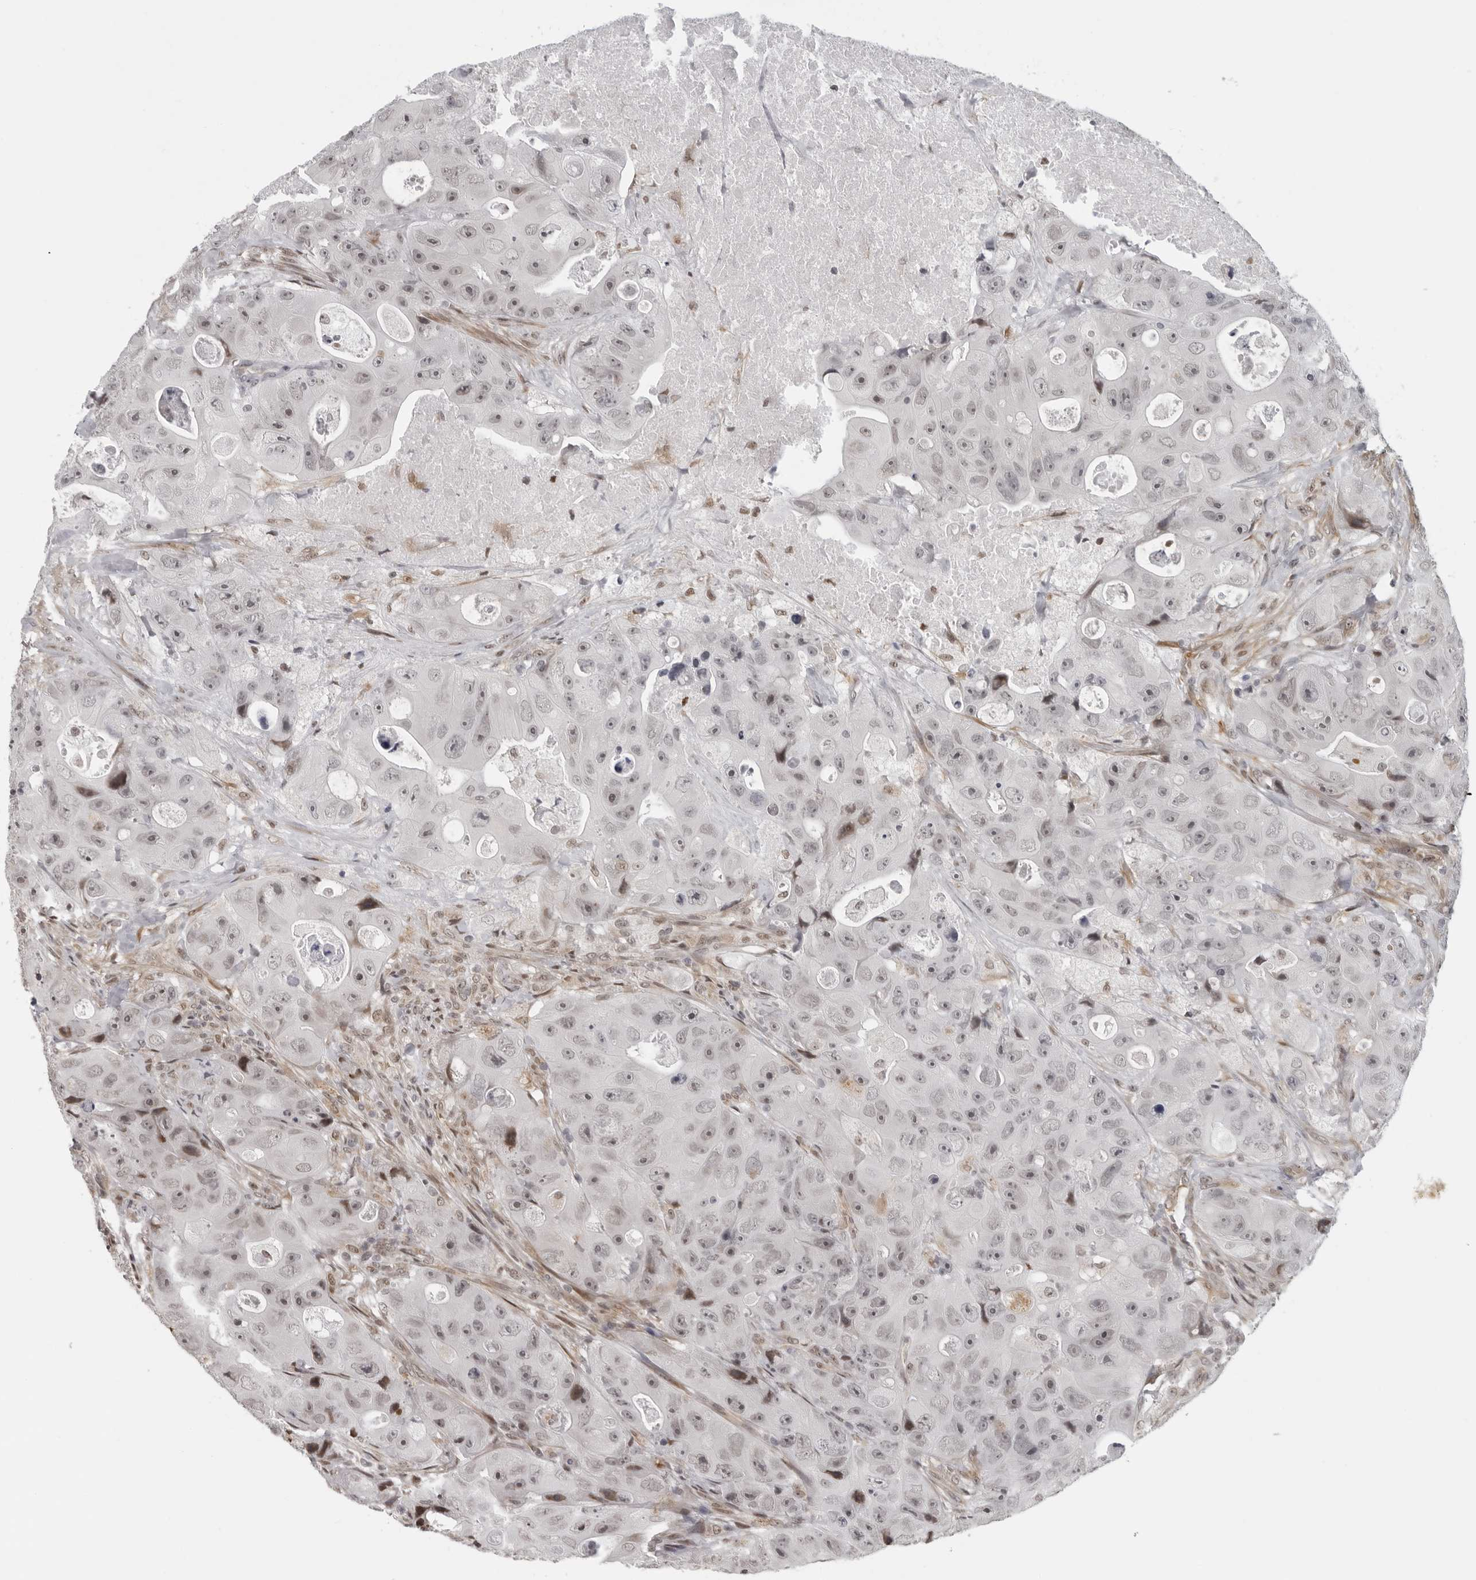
{"staining": {"intensity": "weak", "quantity": "<25%", "location": "nuclear"}, "tissue": "colorectal cancer", "cell_type": "Tumor cells", "image_type": "cancer", "snomed": [{"axis": "morphology", "description": "Adenocarcinoma, NOS"}, {"axis": "topography", "description": "Colon"}], "caption": "Immunohistochemistry (IHC) of human colorectal cancer (adenocarcinoma) demonstrates no positivity in tumor cells. (Brightfield microscopy of DAB immunohistochemistry (IHC) at high magnification).", "gene": "MAF", "patient": {"sex": "female", "age": 46}}